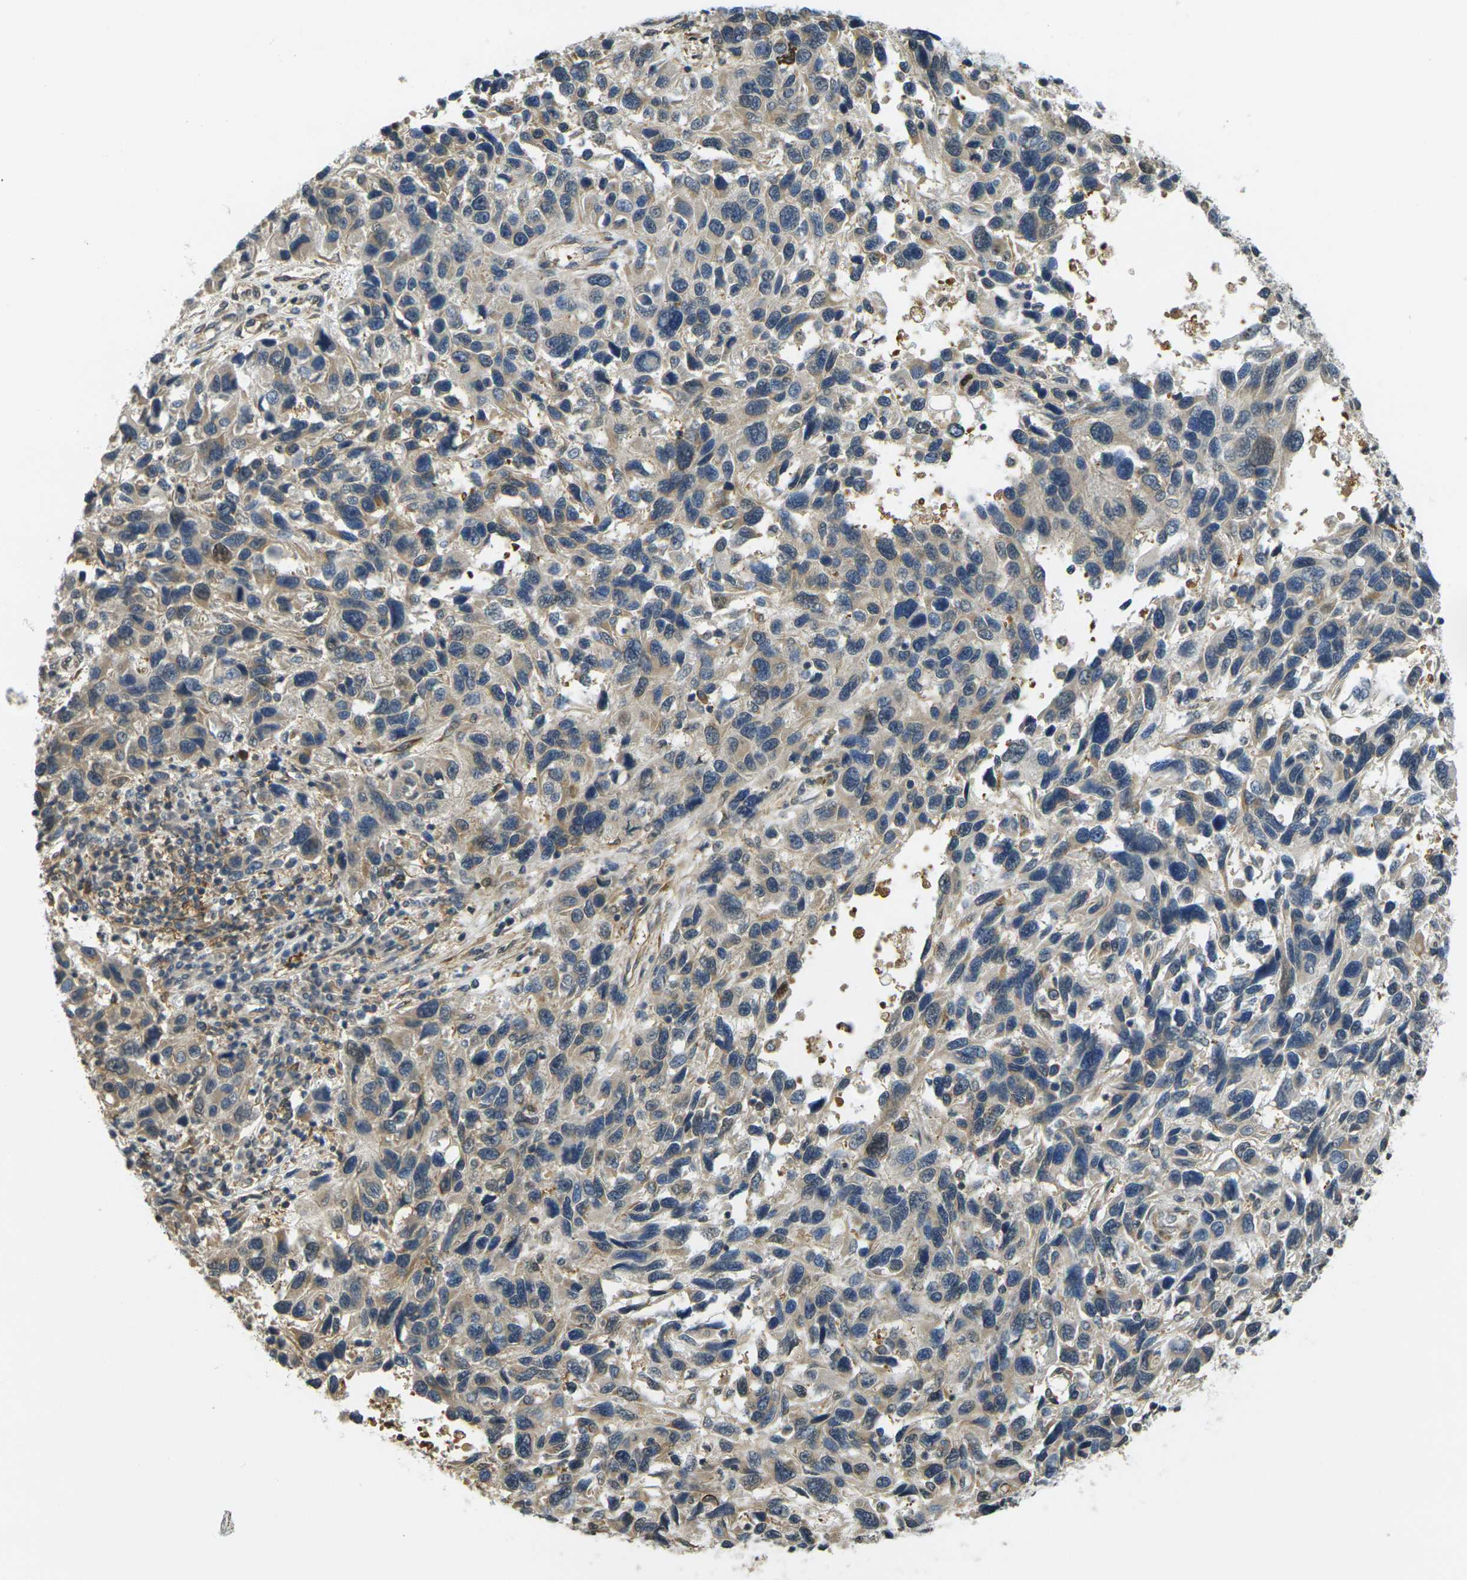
{"staining": {"intensity": "weak", "quantity": ">75%", "location": "cytoplasmic/membranous"}, "tissue": "melanoma", "cell_type": "Tumor cells", "image_type": "cancer", "snomed": [{"axis": "morphology", "description": "Malignant melanoma, NOS"}, {"axis": "topography", "description": "Skin"}], "caption": "Immunohistochemical staining of human melanoma demonstrates low levels of weak cytoplasmic/membranous protein positivity in about >75% of tumor cells. (Stains: DAB (3,3'-diaminobenzidine) in brown, nuclei in blue, Microscopy: brightfield microscopy at high magnification).", "gene": "CAST", "patient": {"sex": "male", "age": 53}}